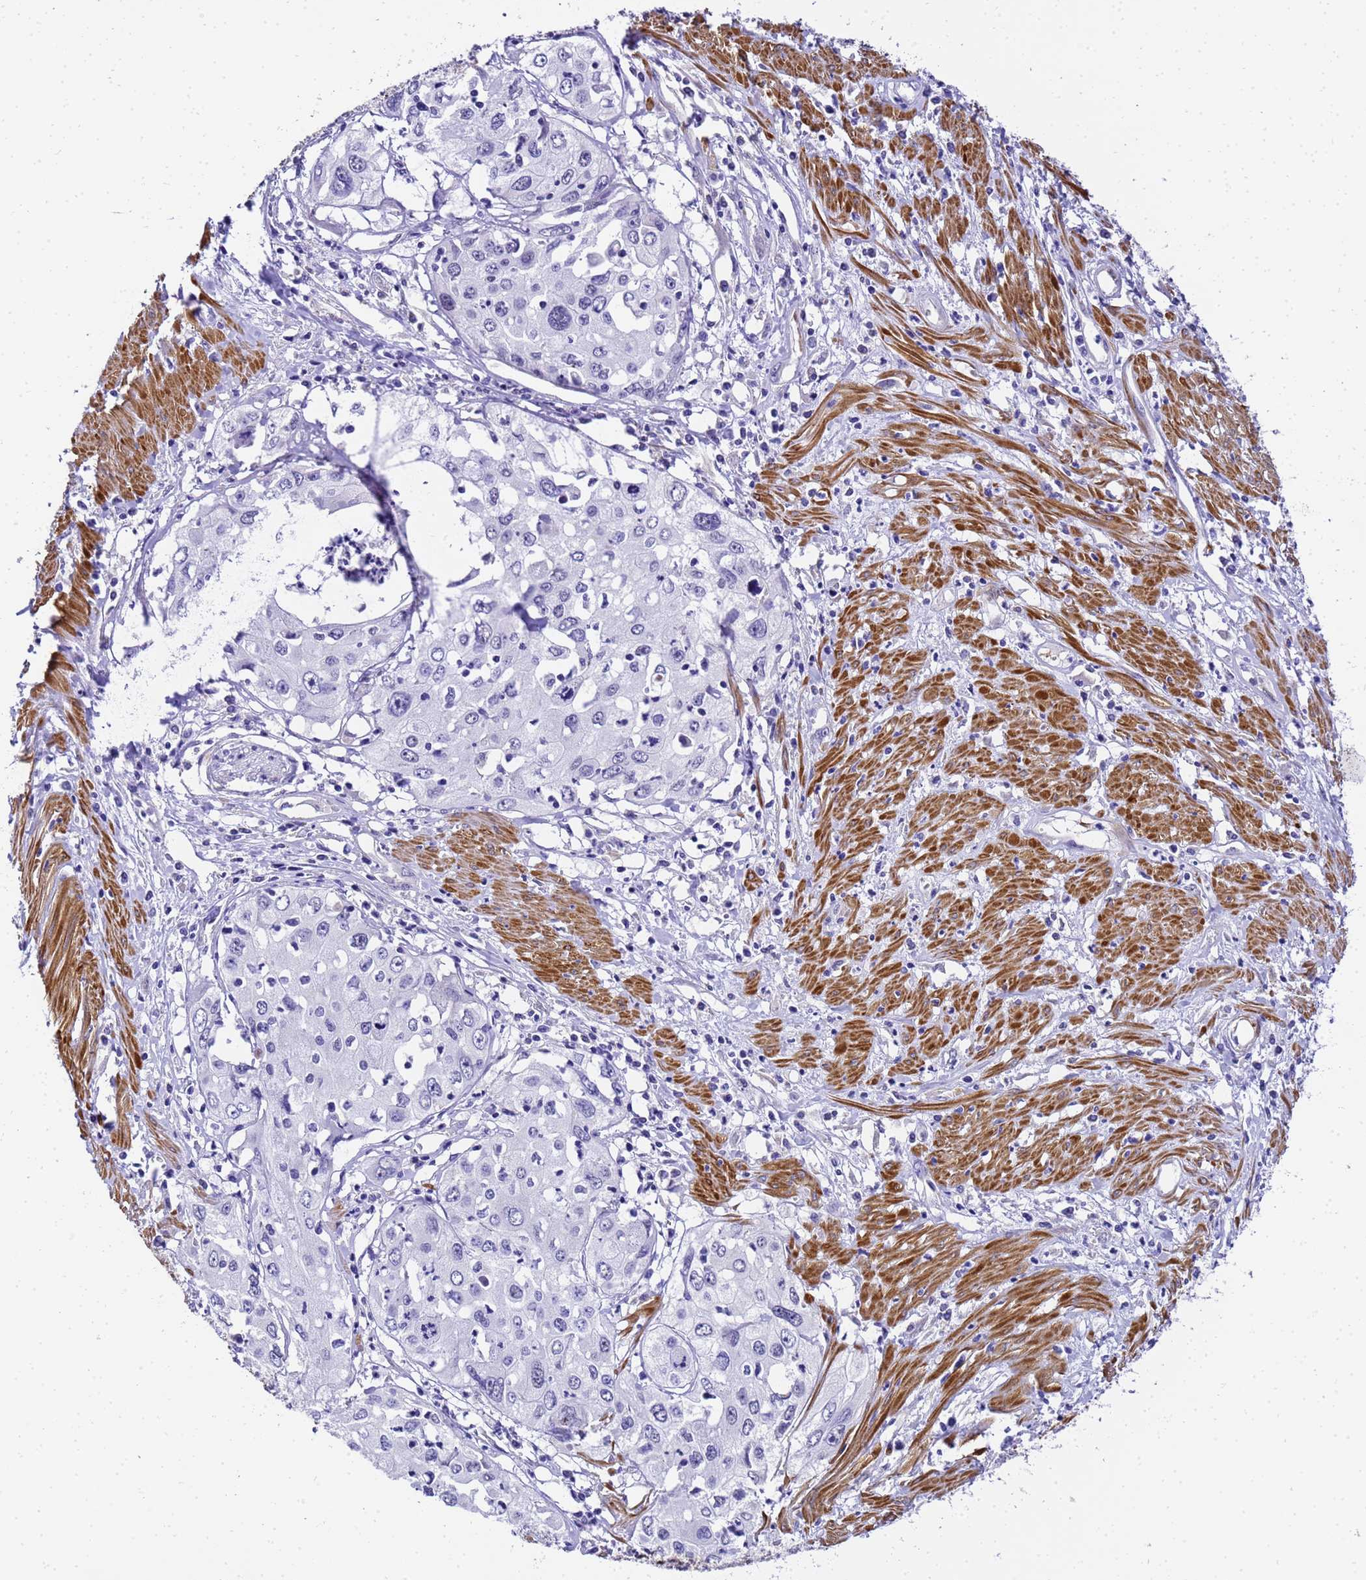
{"staining": {"intensity": "negative", "quantity": "none", "location": "none"}, "tissue": "cervical cancer", "cell_type": "Tumor cells", "image_type": "cancer", "snomed": [{"axis": "morphology", "description": "Squamous cell carcinoma, NOS"}, {"axis": "topography", "description": "Cervix"}], "caption": "Micrograph shows no protein staining in tumor cells of cervical squamous cell carcinoma tissue.", "gene": "HSPB6", "patient": {"sex": "female", "age": 31}}